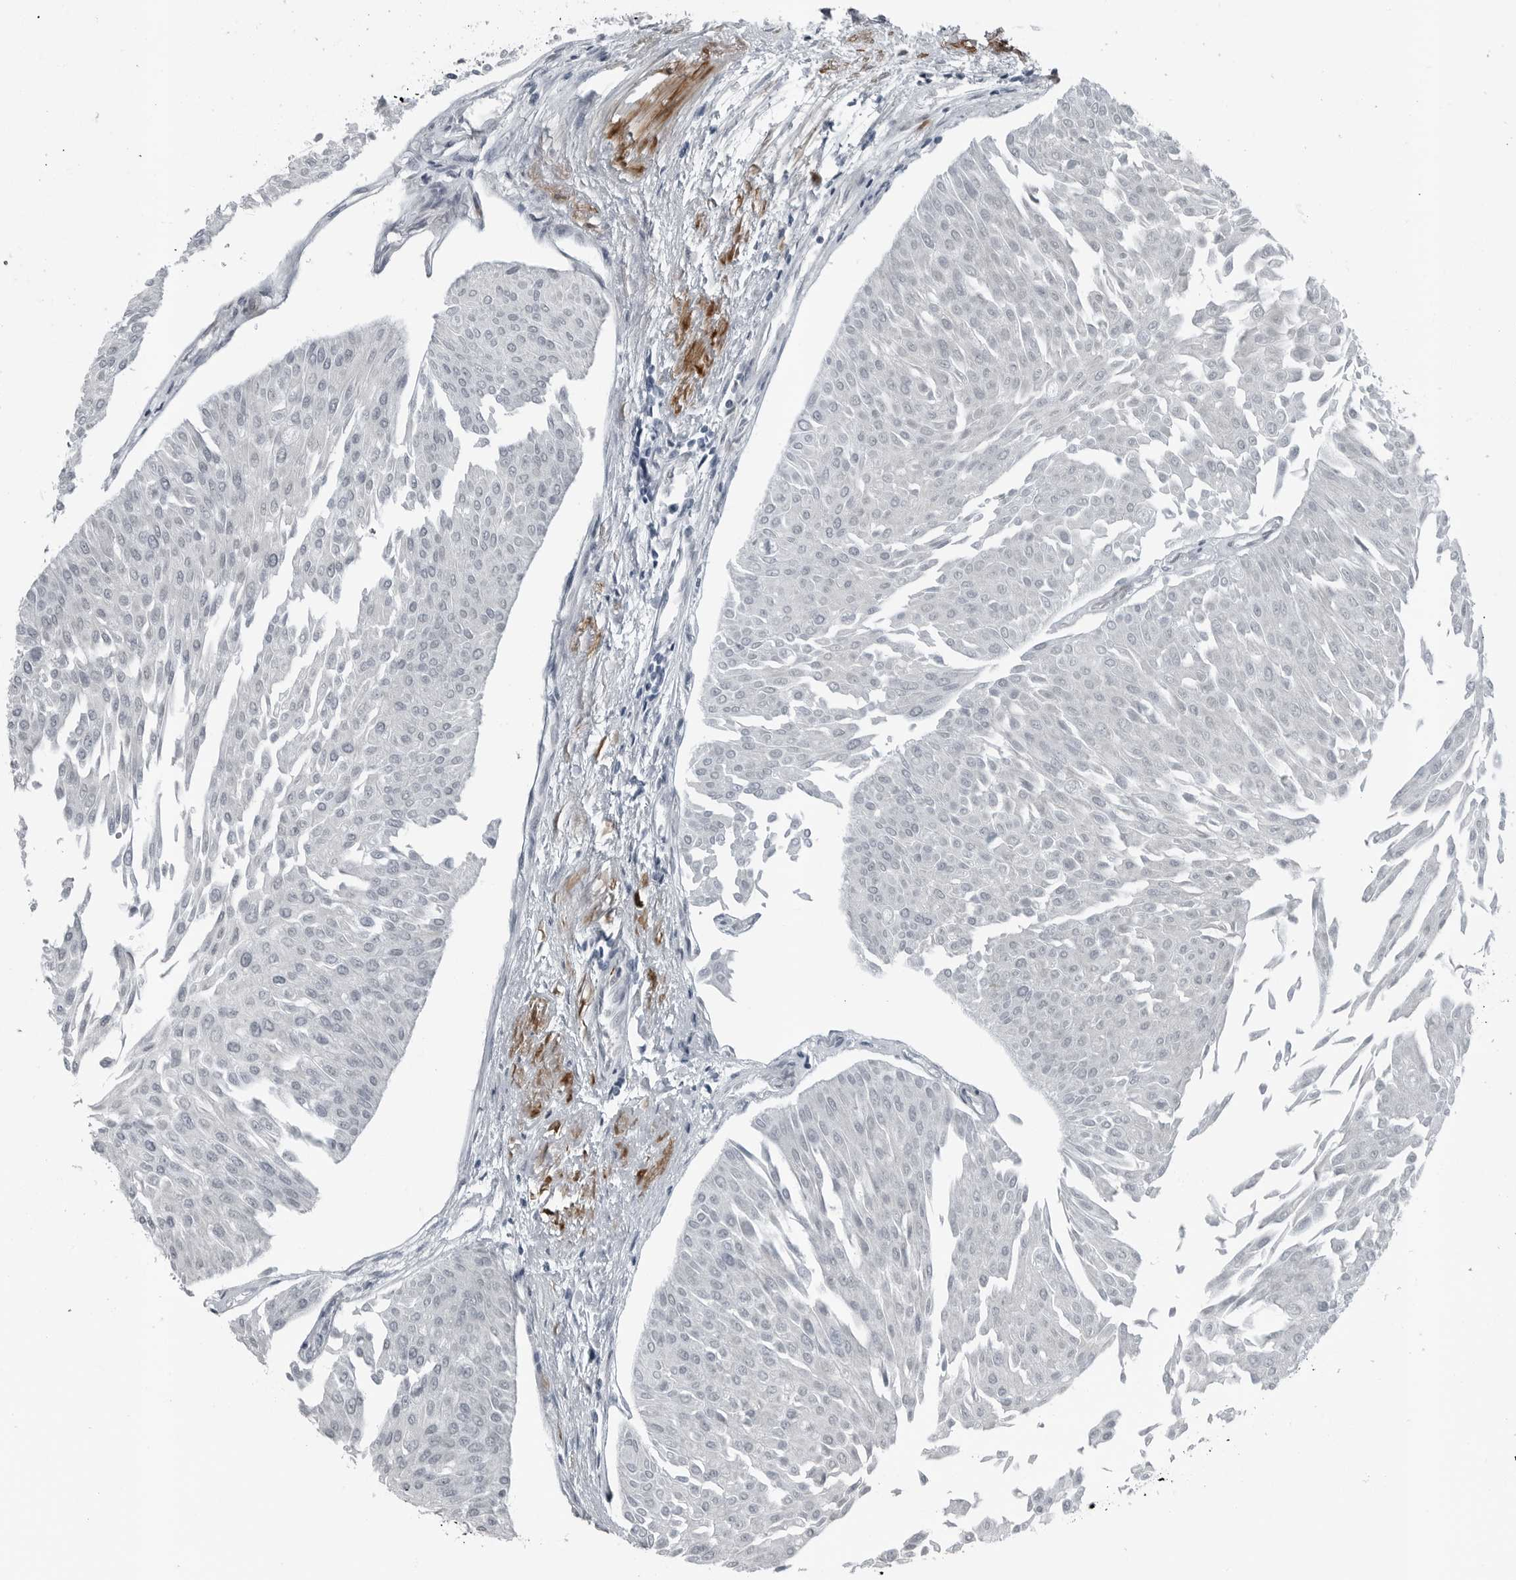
{"staining": {"intensity": "negative", "quantity": "none", "location": "none"}, "tissue": "urothelial cancer", "cell_type": "Tumor cells", "image_type": "cancer", "snomed": [{"axis": "morphology", "description": "Urothelial carcinoma, Low grade"}, {"axis": "topography", "description": "Urinary bladder"}], "caption": "A high-resolution photomicrograph shows IHC staining of urothelial cancer, which shows no significant staining in tumor cells.", "gene": "DNAAF11", "patient": {"sex": "male", "age": 67}}